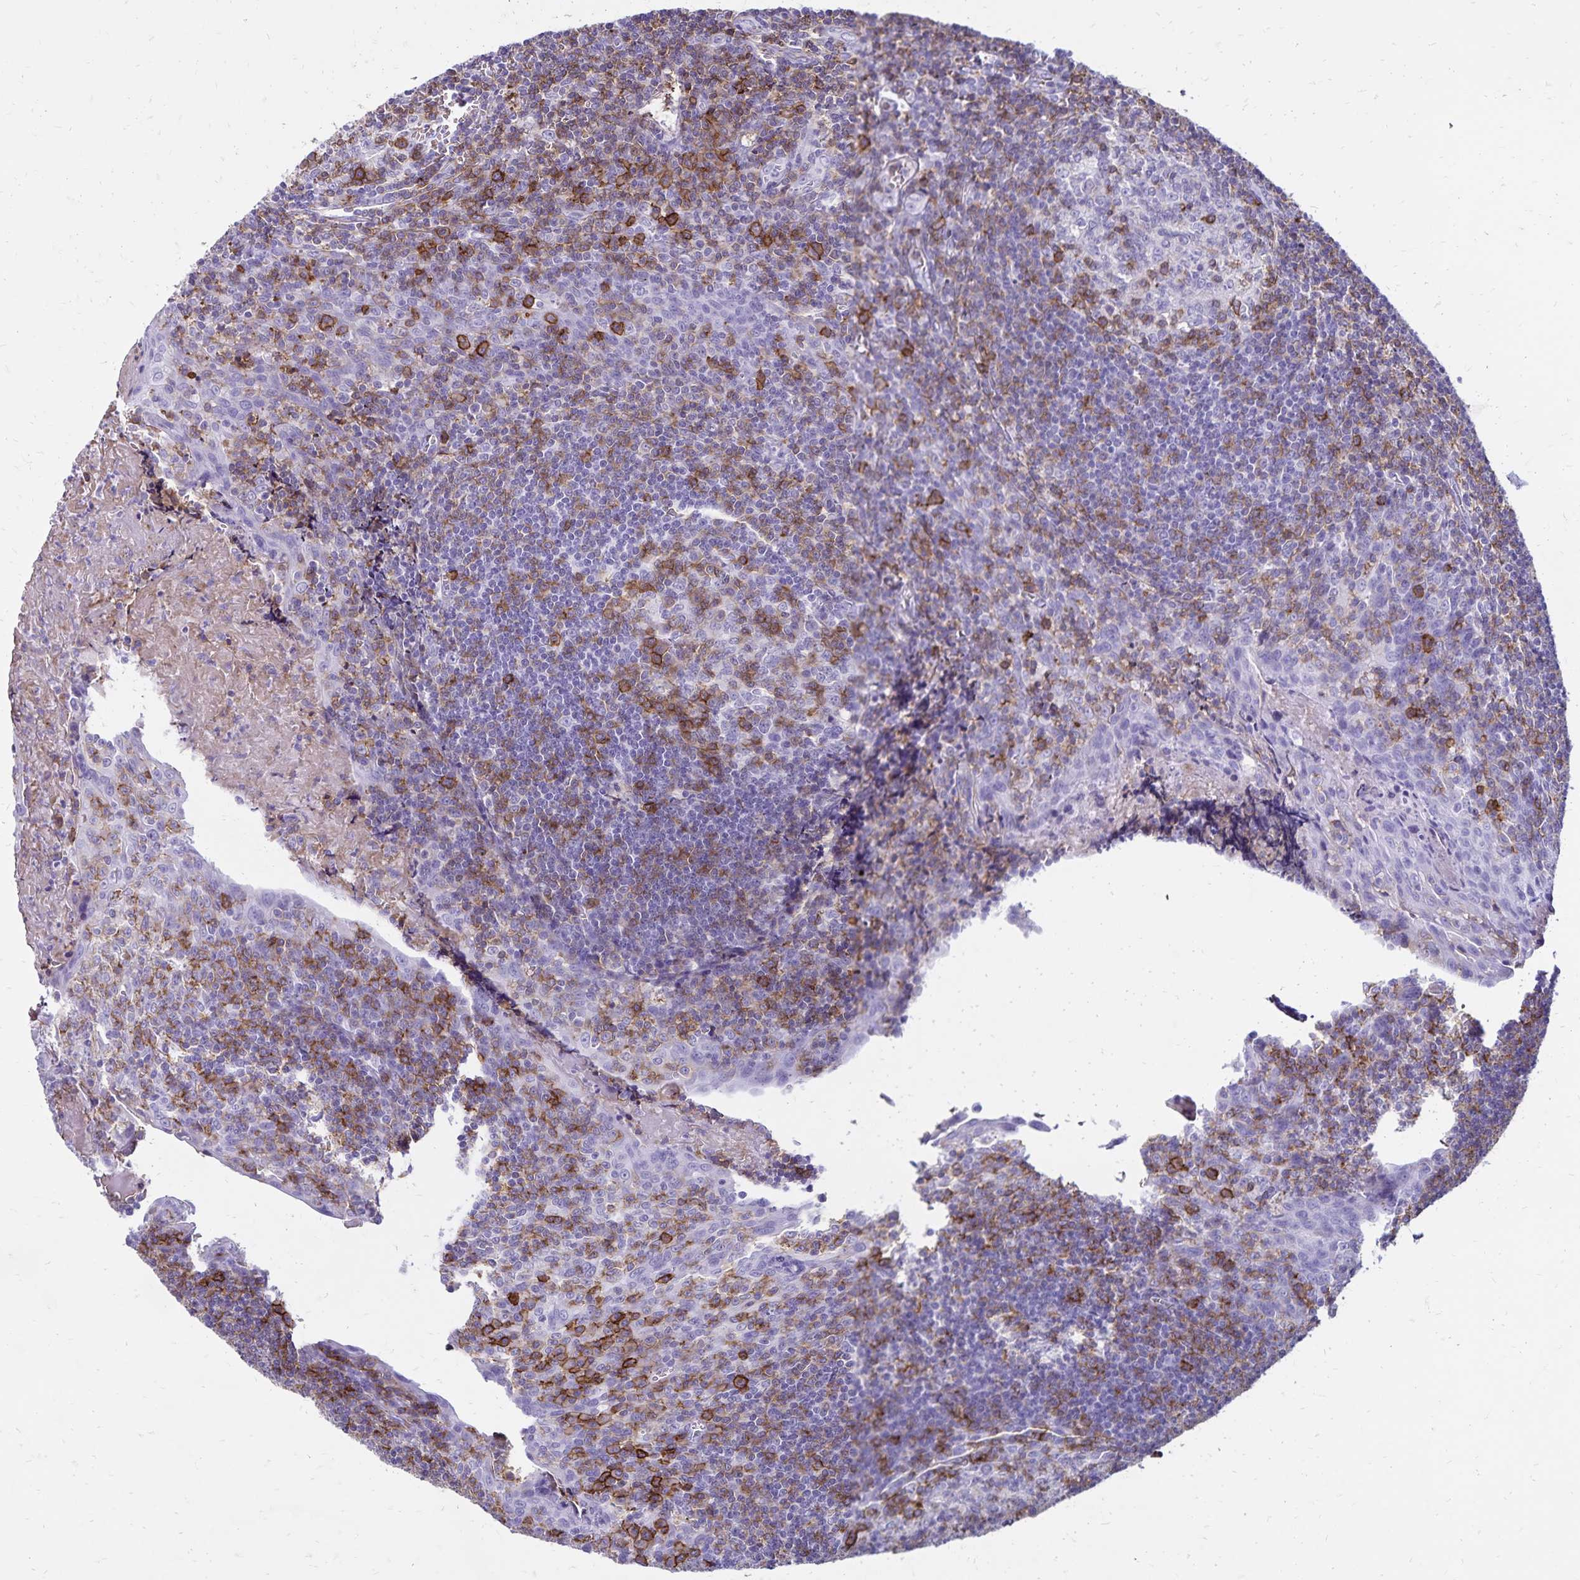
{"staining": {"intensity": "moderate", "quantity": "<25%", "location": "cytoplasmic/membranous"}, "tissue": "tonsil", "cell_type": "Germinal center cells", "image_type": "normal", "snomed": [{"axis": "morphology", "description": "Normal tissue, NOS"}, {"axis": "morphology", "description": "Inflammation, NOS"}, {"axis": "topography", "description": "Tonsil"}], "caption": "About <25% of germinal center cells in unremarkable tonsil display moderate cytoplasmic/membranous protein staining as visualized by brown immunohistochemical staining.", "gene": "CD27", "patient": {"sex": "female", "age": 31}}